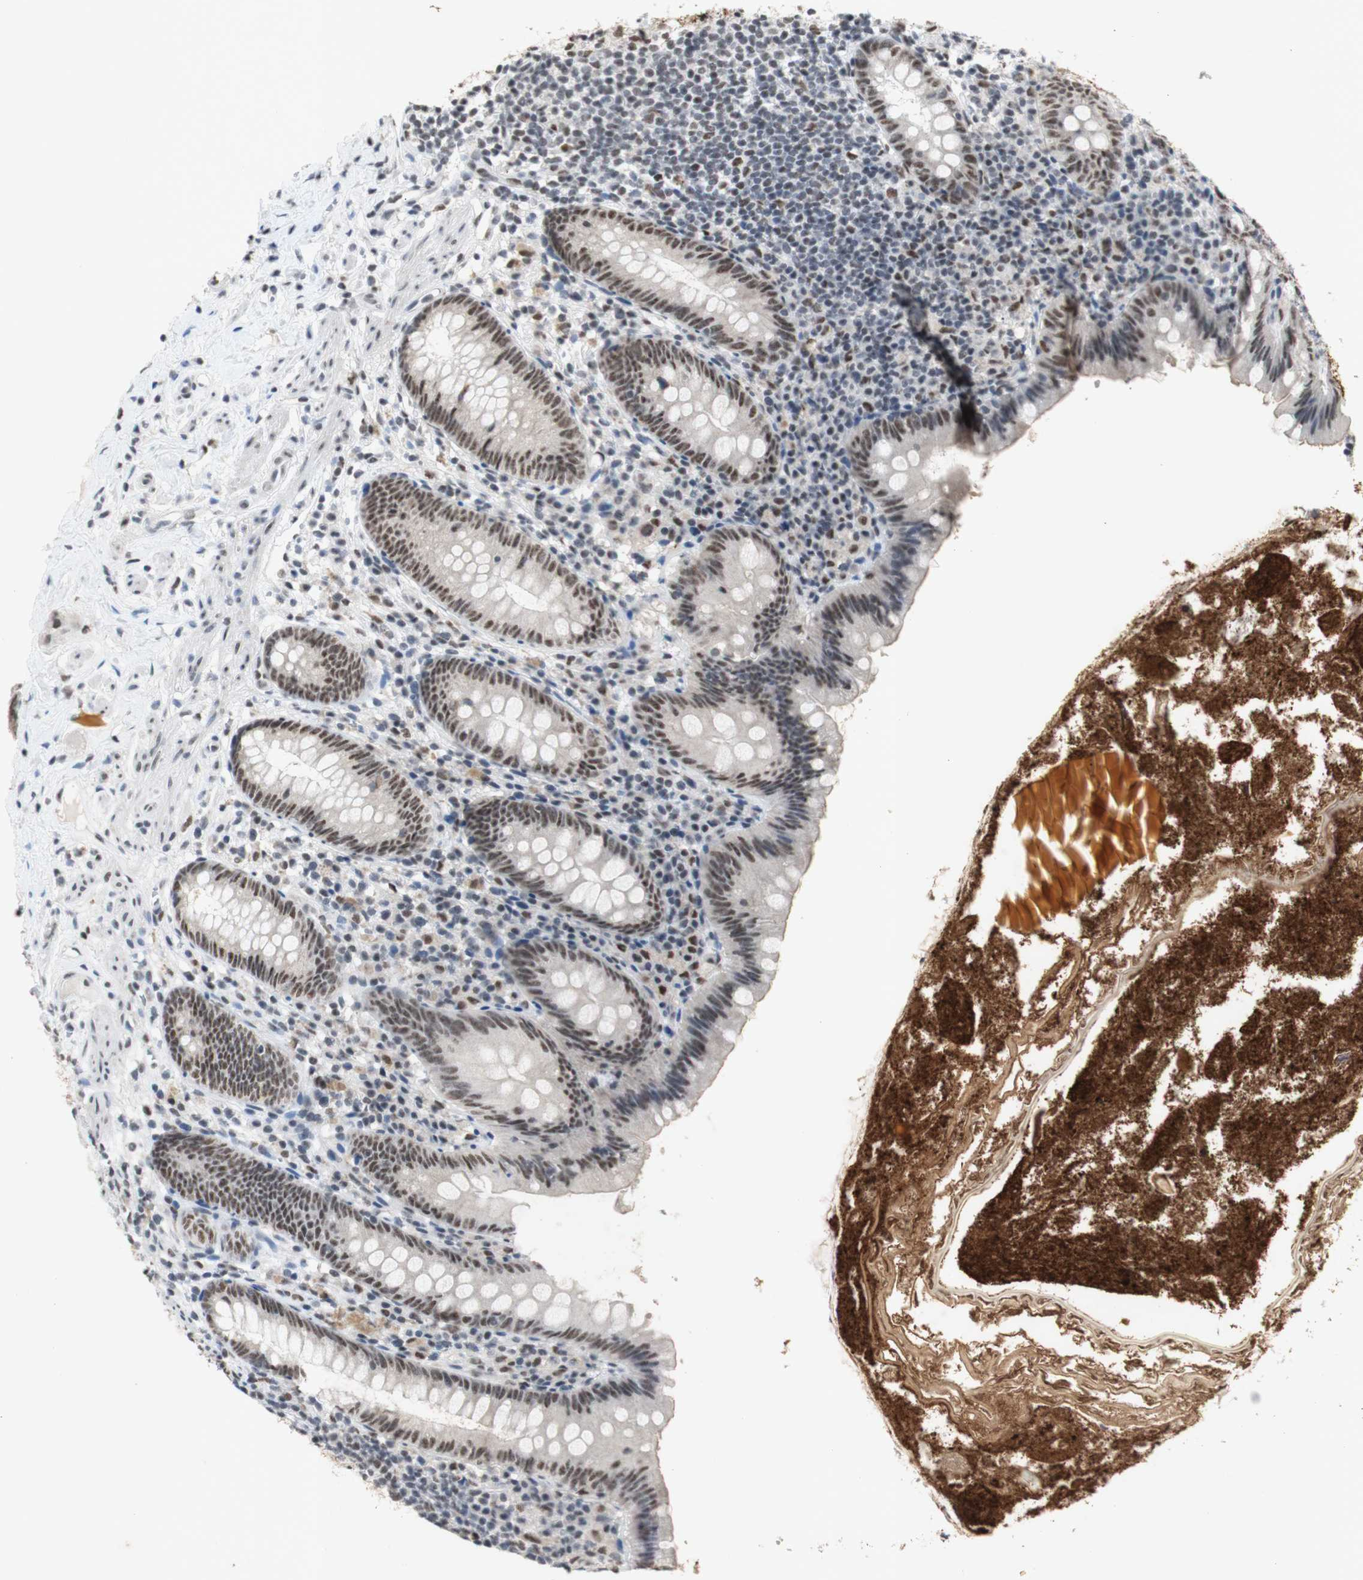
{"staining": {"intensity": "moderate", "quantity": ">75%", "location": "nuclear"}, "tissue": "appendix", "cell_type": "Glandular cells", "image_type": "normal", "snomed": [{"axis": "morphology", "description": "Normal tissue, NOS"}, {"axis": "topography", "description": "Appendix"}], "caption": "This micrograph demonstrates normal appendix stained with immunohistochemistry to label a protein in brown. The nuclear of glandular cells show moderate positivity for the protein. Nuclei are counter-stained blue.", "gene": "SNRPB", "patient": {"sex": "male", "age": 52}}